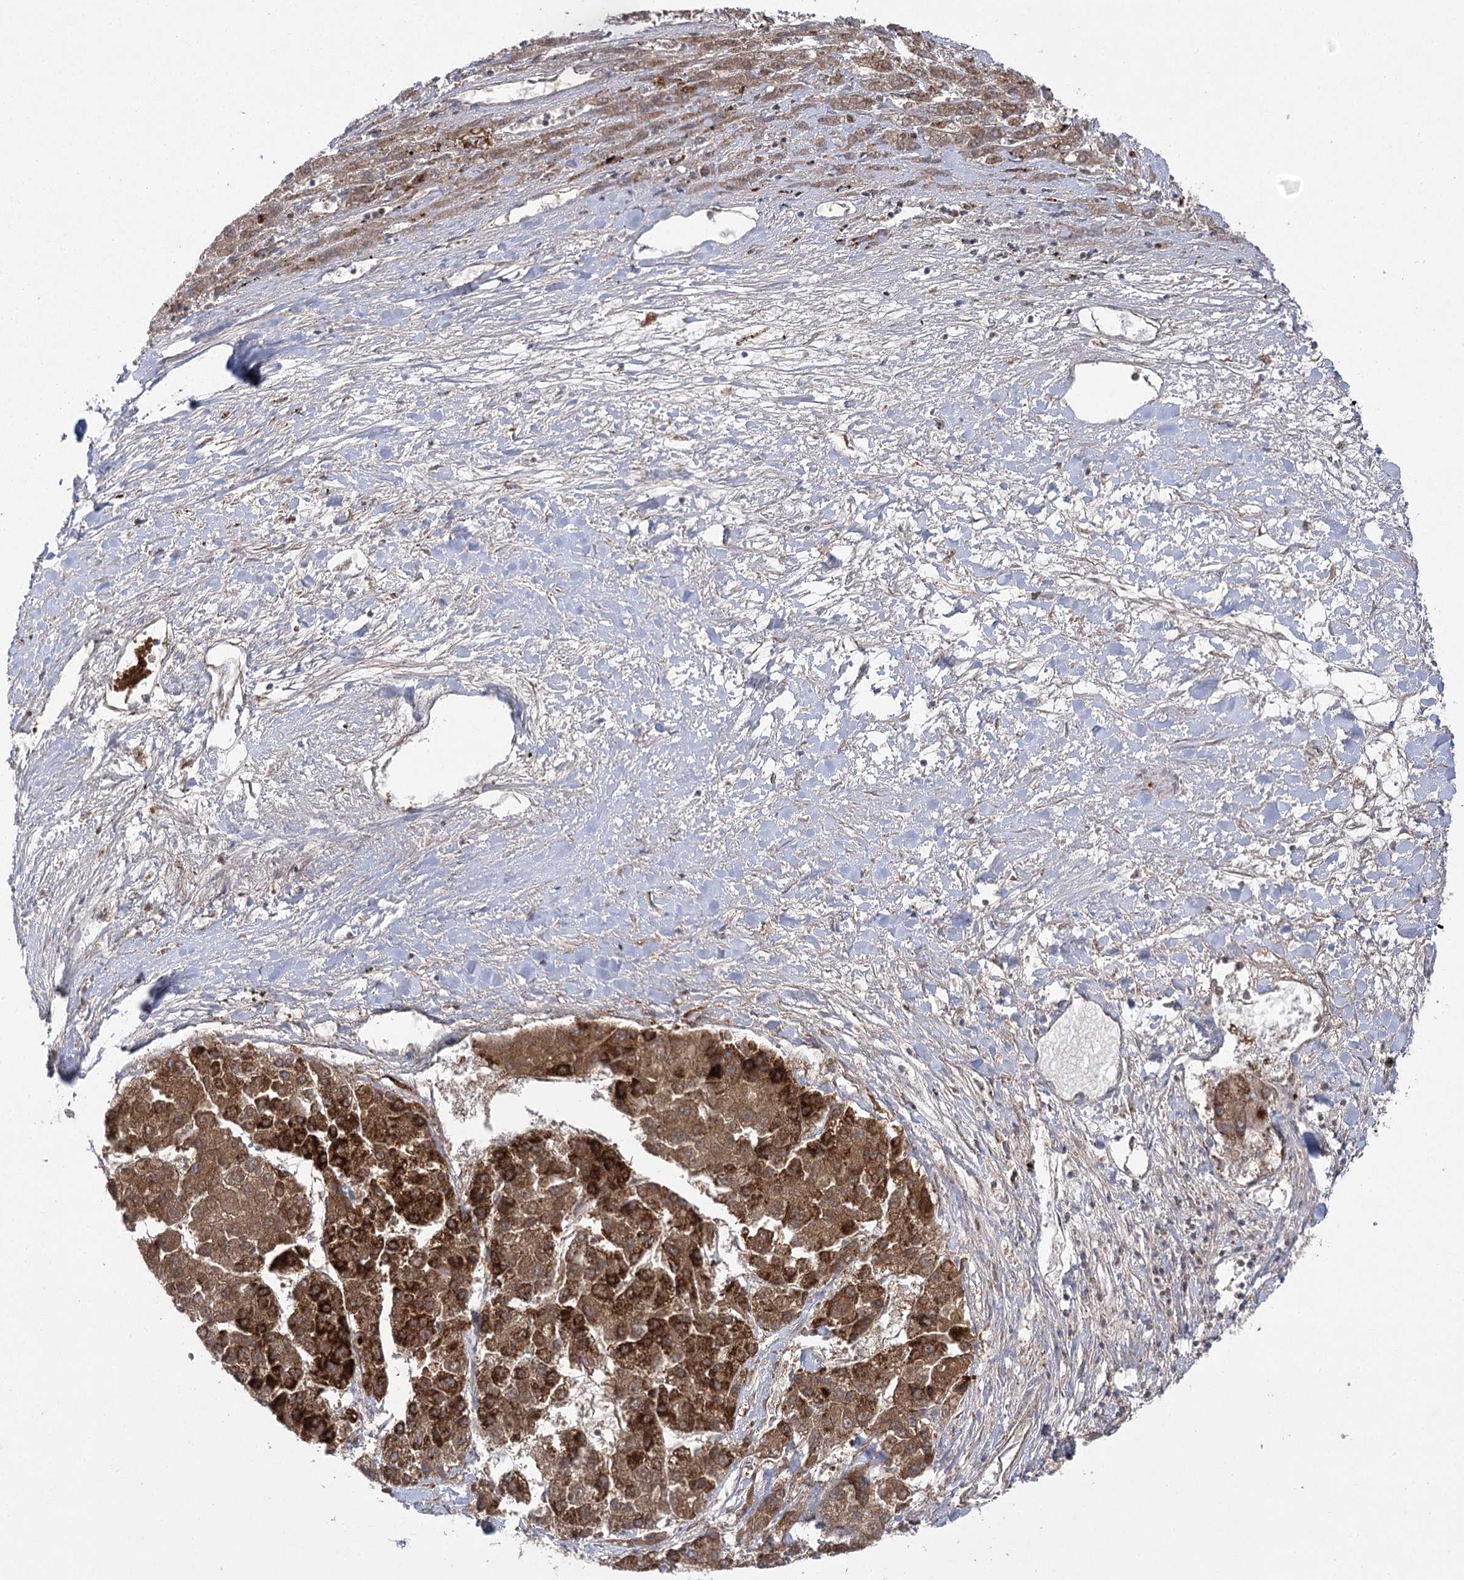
{"staining": {"intensity": "moderate", "quantity": ">75%", "location": "cytoplasmic/membranous,nuclear"}, "tissue": "liver cancer", "cell_type": "Tumor cells", "image_type": "cancer", "snomed": [{"axis": "morphology", "description": "Carcinoma, Hepatocellular, NOS"}, {"axis": "topography", "description": "Liver"}], "caption": "High-magnification brightfield microscopy of liver hepatocellular carcinoma stained with DAB (3,3'-diaminobenzidine) (brown) and counterstained with hematoxylin (blue). tumor cells exhibit moderate cytoplasmic/membranous and nuclear staining is seen in approximately>75% of cells.", "gene": "SLC4A1AP", "patient": {"sex": "female", "age": 73}}